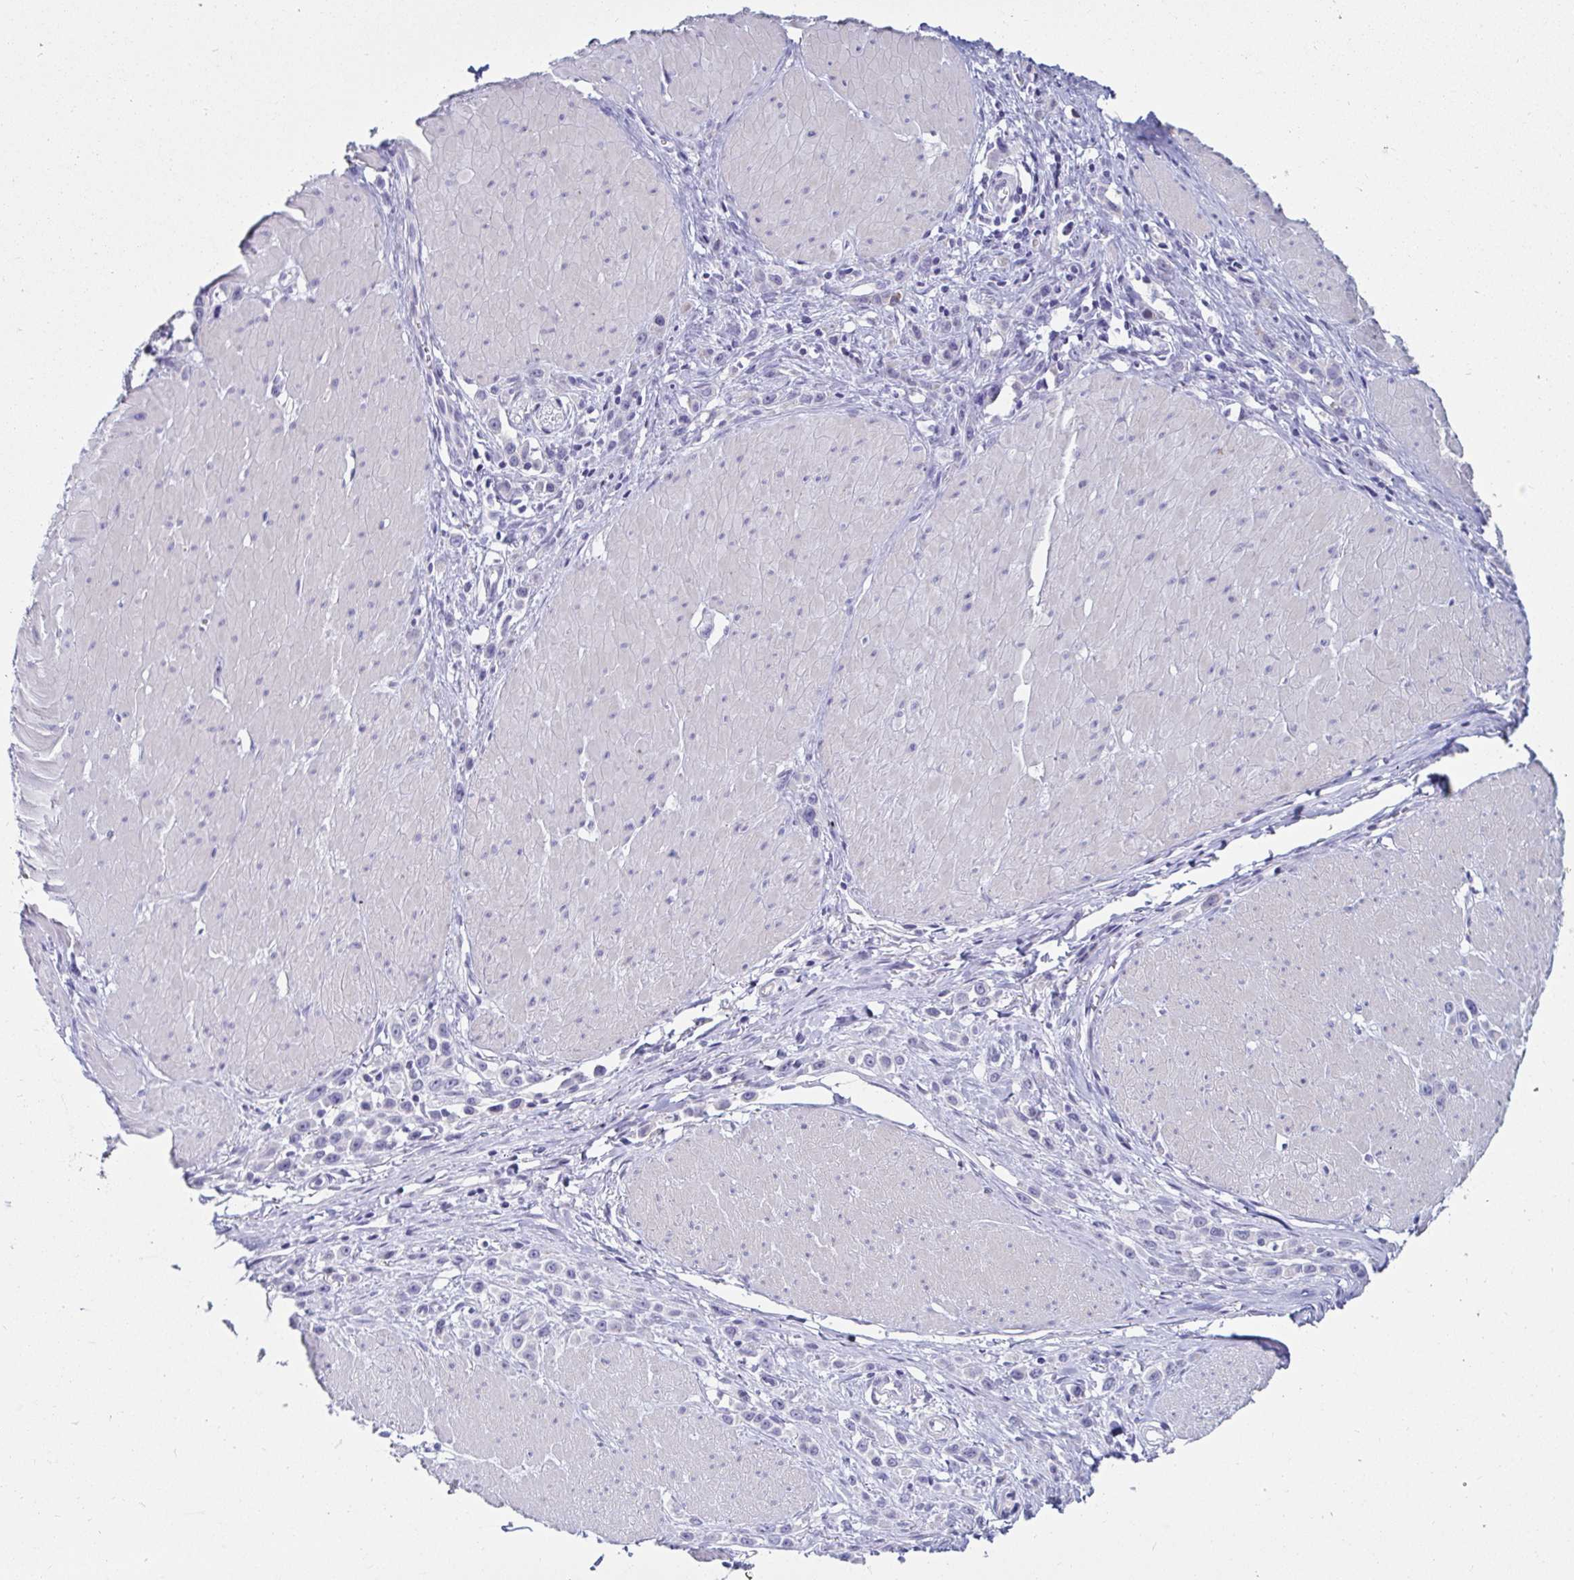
{"staining": {"intensity": "negative", "quantity": "none", "location": "none"}, "tissue": "stomach cancer", "cell_type": "Tumor cells", "image_type": "cancer", "snomed": [{"axis": "morphology", "description": "Adenocarcinoma, NOS"}, {"axis": "topography", "description": "Stomach"}], "caption": "DAB immunohistochemical staining of stomach cancer (adenocarcinoma) shows no significant positivity in tumor cells. The staining was performed using DAB to visualize the protein expression in brown, while the nuclei were stained in blue with hematoxylin (Magnification: 20x).", "gene": "C4orf17", "patient": {"sex": "male", "age": 47}}